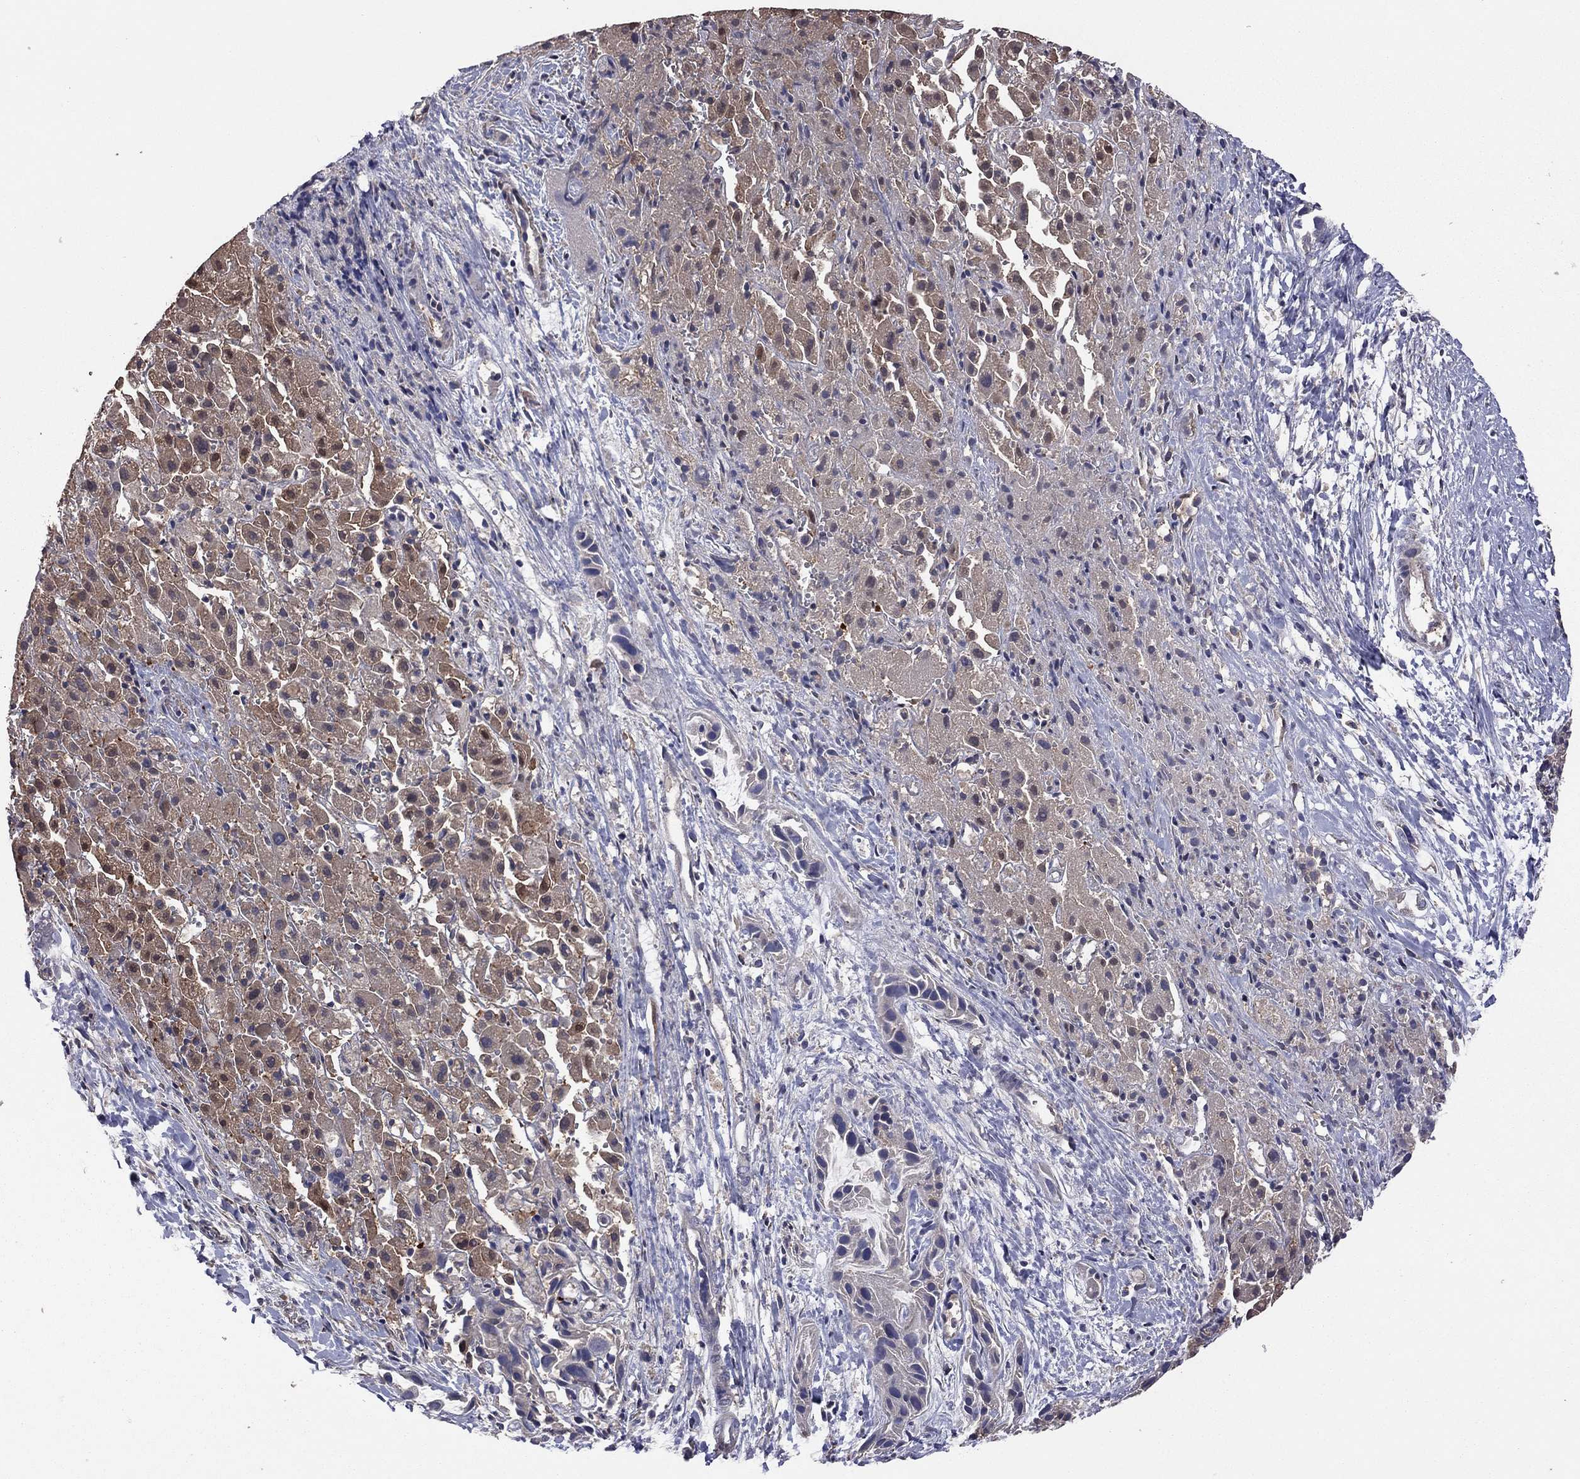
{"staining": {"intensity": "moderate", "quantity": ">75%", "location": "cytoplasmic/membranous"}, "tissue": "liver cancer", "cell_type": "Tumor cells", "image_type": "cancer", "snomed": [{"axis": "morphology", "description": "Cholangiocarcinoma"}, {"axis": "topography", "description": "Liver"}], "caption": "Protein staining of liver cancer (cholangiocarcinoma) tissue shows moderate cytoplasmic/membranous expression in approximately >75% of tumor cells. (DAB (3,3'-diaminobenzidine) IHC, brown staining for protein, blue staining for nuclei).", "gene": "TSNARE1", "patient": {"sex": "female", "age": 52}}